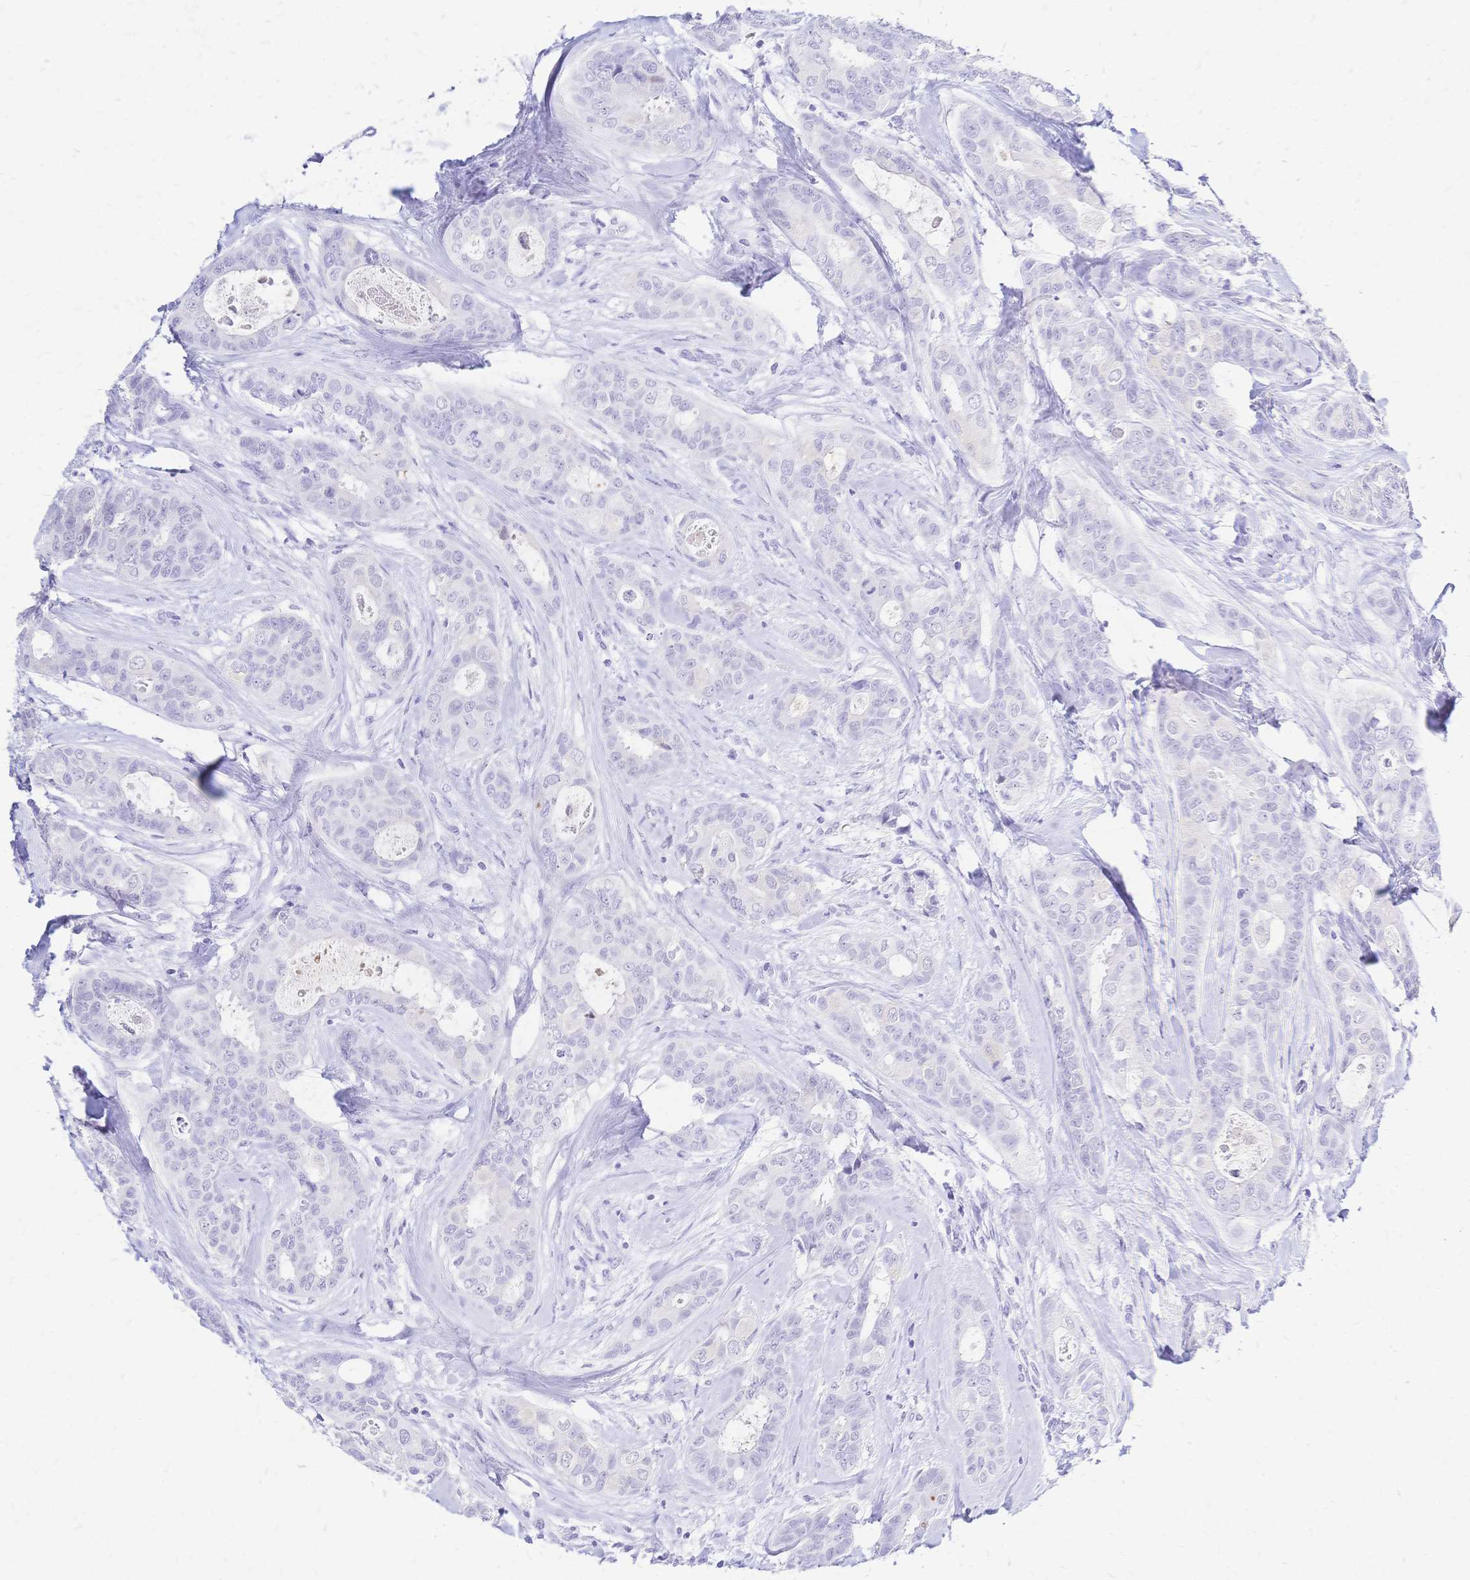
{"staining": {"intensity": "negative", "quantity": "none", "location": "none"}, "tissue": "breast cancer", "cell_type": "Tumor cells", "image_type": "cancer", "snomed": [{"axis": "morphology", "description": "Duct carcinoma"}, {"axis": "topography", "description": "Breast"}], "caption": "Intraductal carcinoma (breast) was stained to show a protein in brown. There is no significant staining in tumor cells.", "gene": "FA2H", "patient": {"sex": "female", "age": 45}}